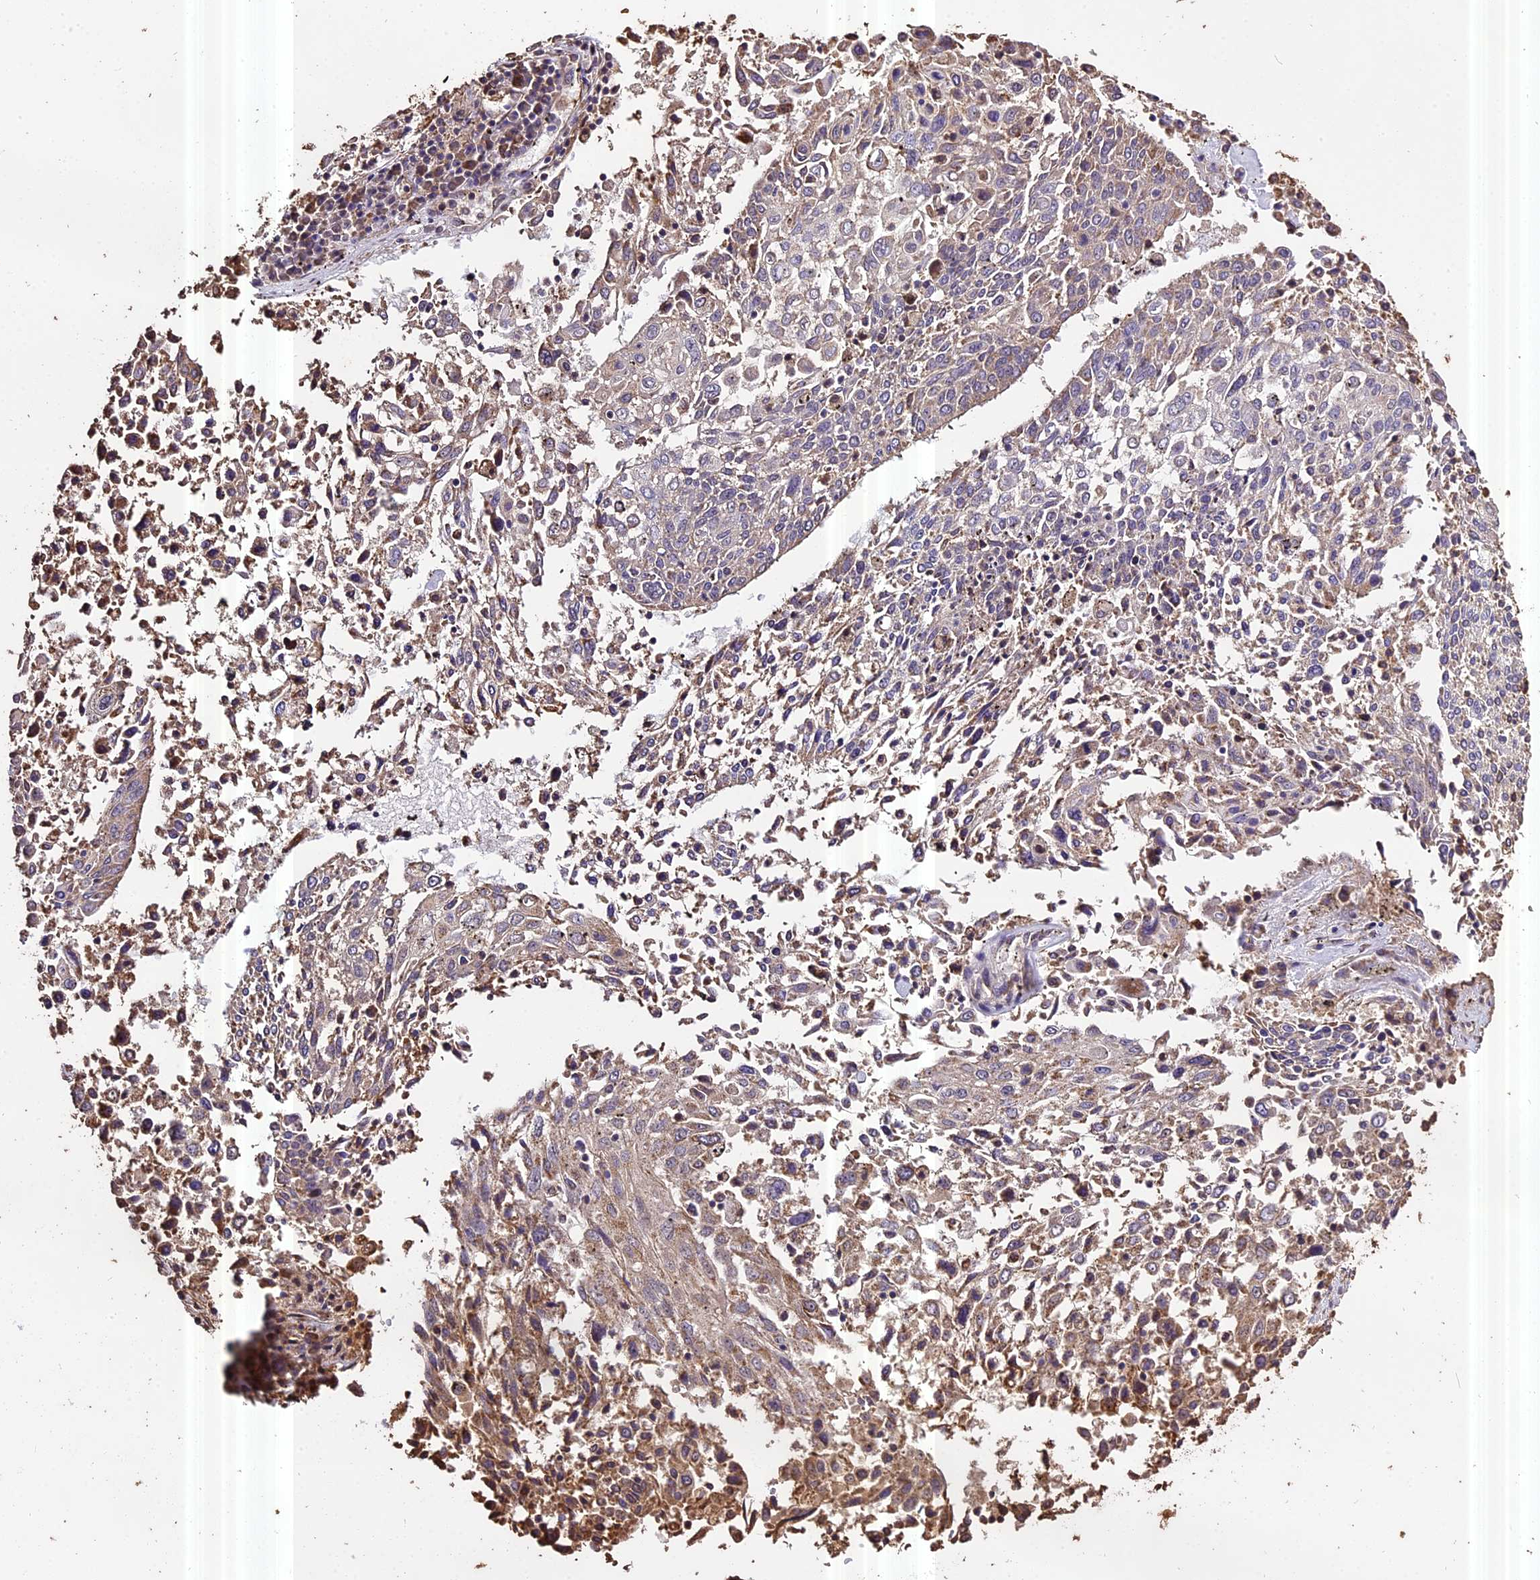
{"staining": {"intensity": "weak", "quantity": "<25%", "location": "cytoplasmic/membranous"}, "tissue": "lung cancer", "cell_type": "Tumor cells", "image_type": "cancer", "snomed": [{"axis": "morphology", "description": "Squamous cell carcinoma, NOS"}, {"axis": "topography", "description": "Lung"}], "caption": "Lung cancer was stained to show a protein in brown. There is no significant expression in tumor cells. Nuclei are stained in blue.", "gene": "PGPEP1L", "patient": {"sex": "male", "age": 65}}